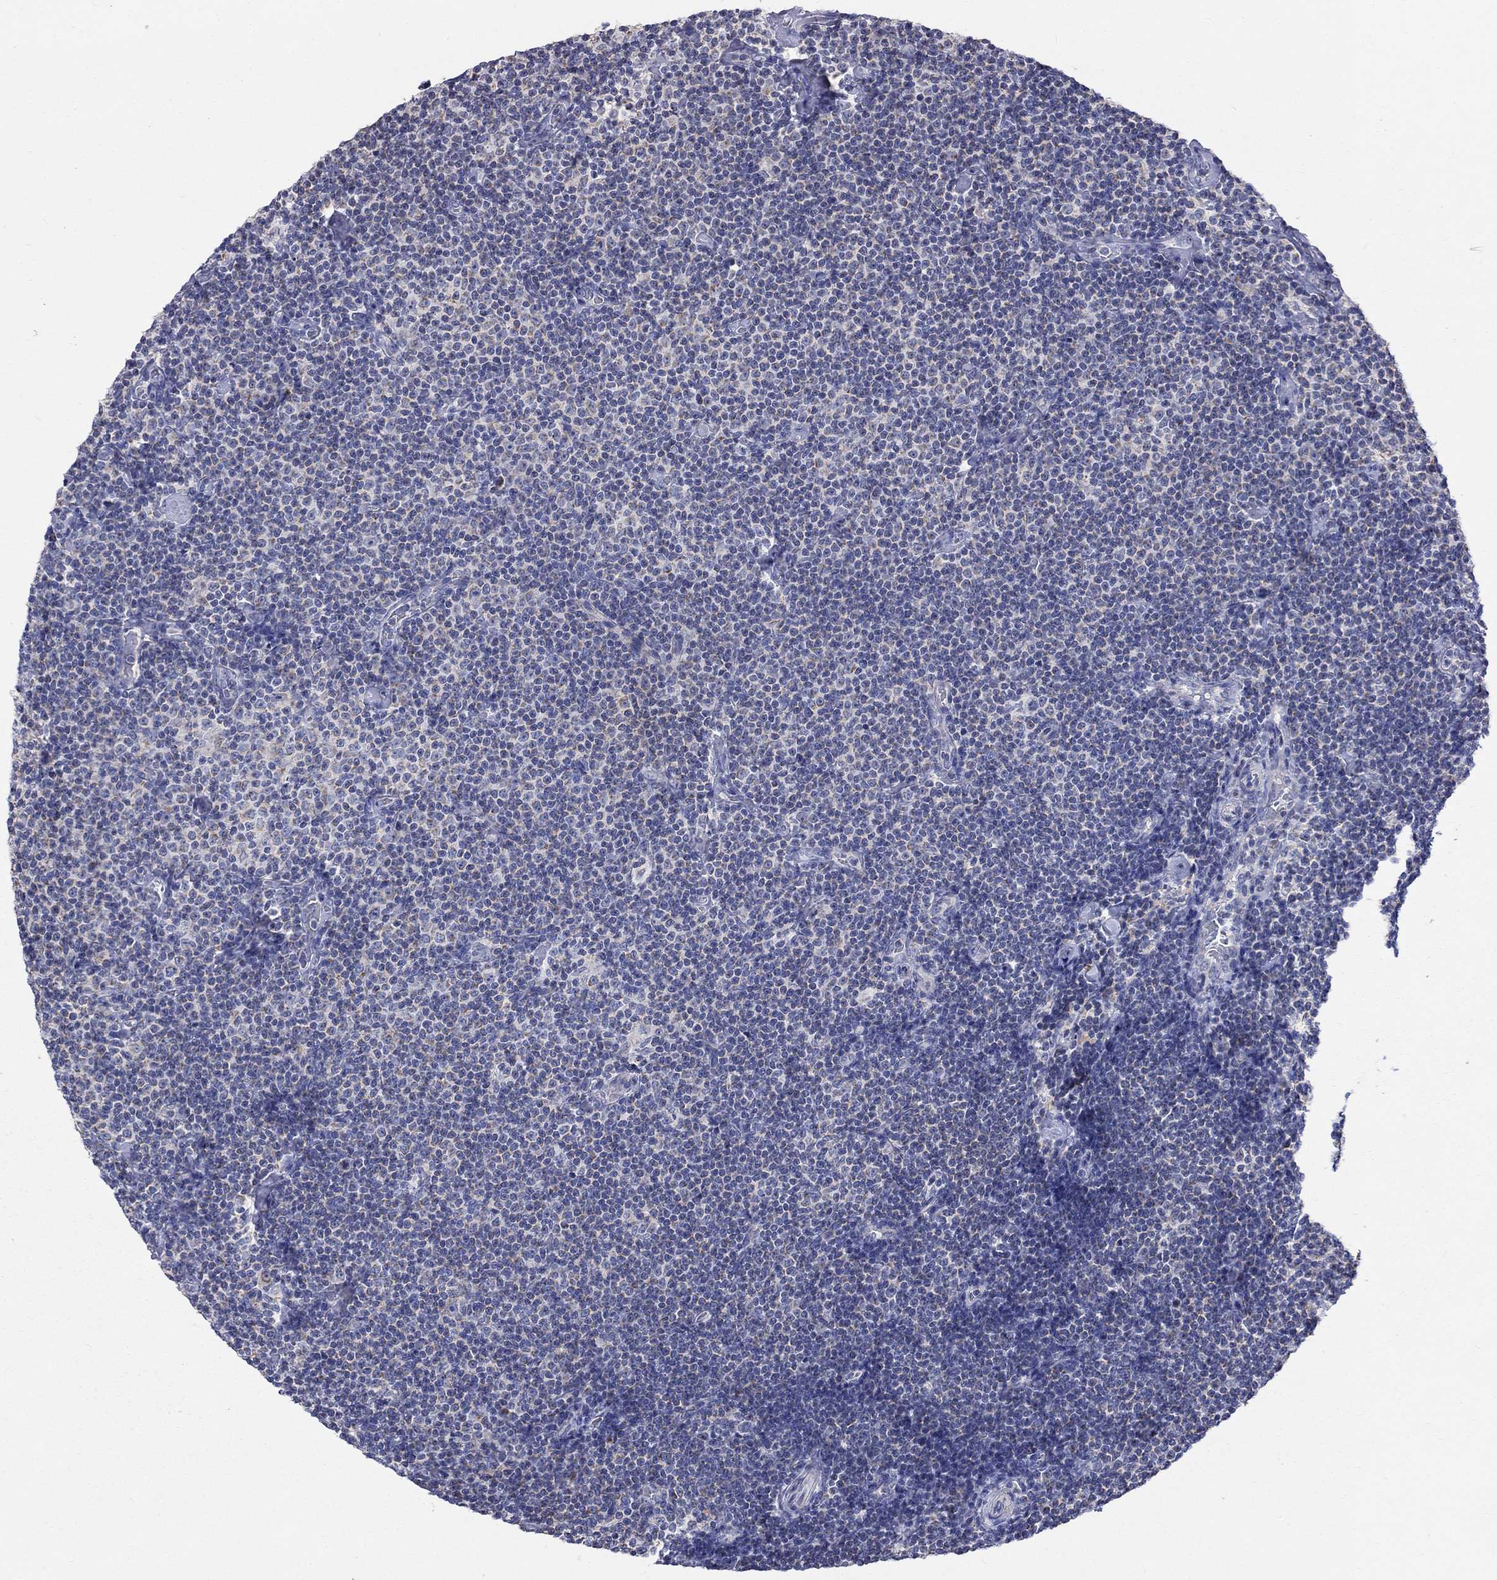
{"staining": {"intensity": "negative", "quantity": "none", "location": "none"}, "tissue": "lymphoma", "cell_type": "Tumor cells", "image_type": "cancer", "snomed": [{"axis": "morphology", "description": "Malignant lymphoma, non-Hodgkin's type, Low grade"}, {"axis": "topography", "description": "Lymph node"}], "caption": "Immunohistochemical staining of low-grade malignant lymphoma, non-Hodgkin's type demonstrates no significant staining in tumor cells.", "gene": "RCAN1", "patient": {"sex": "male", "age": 81}}